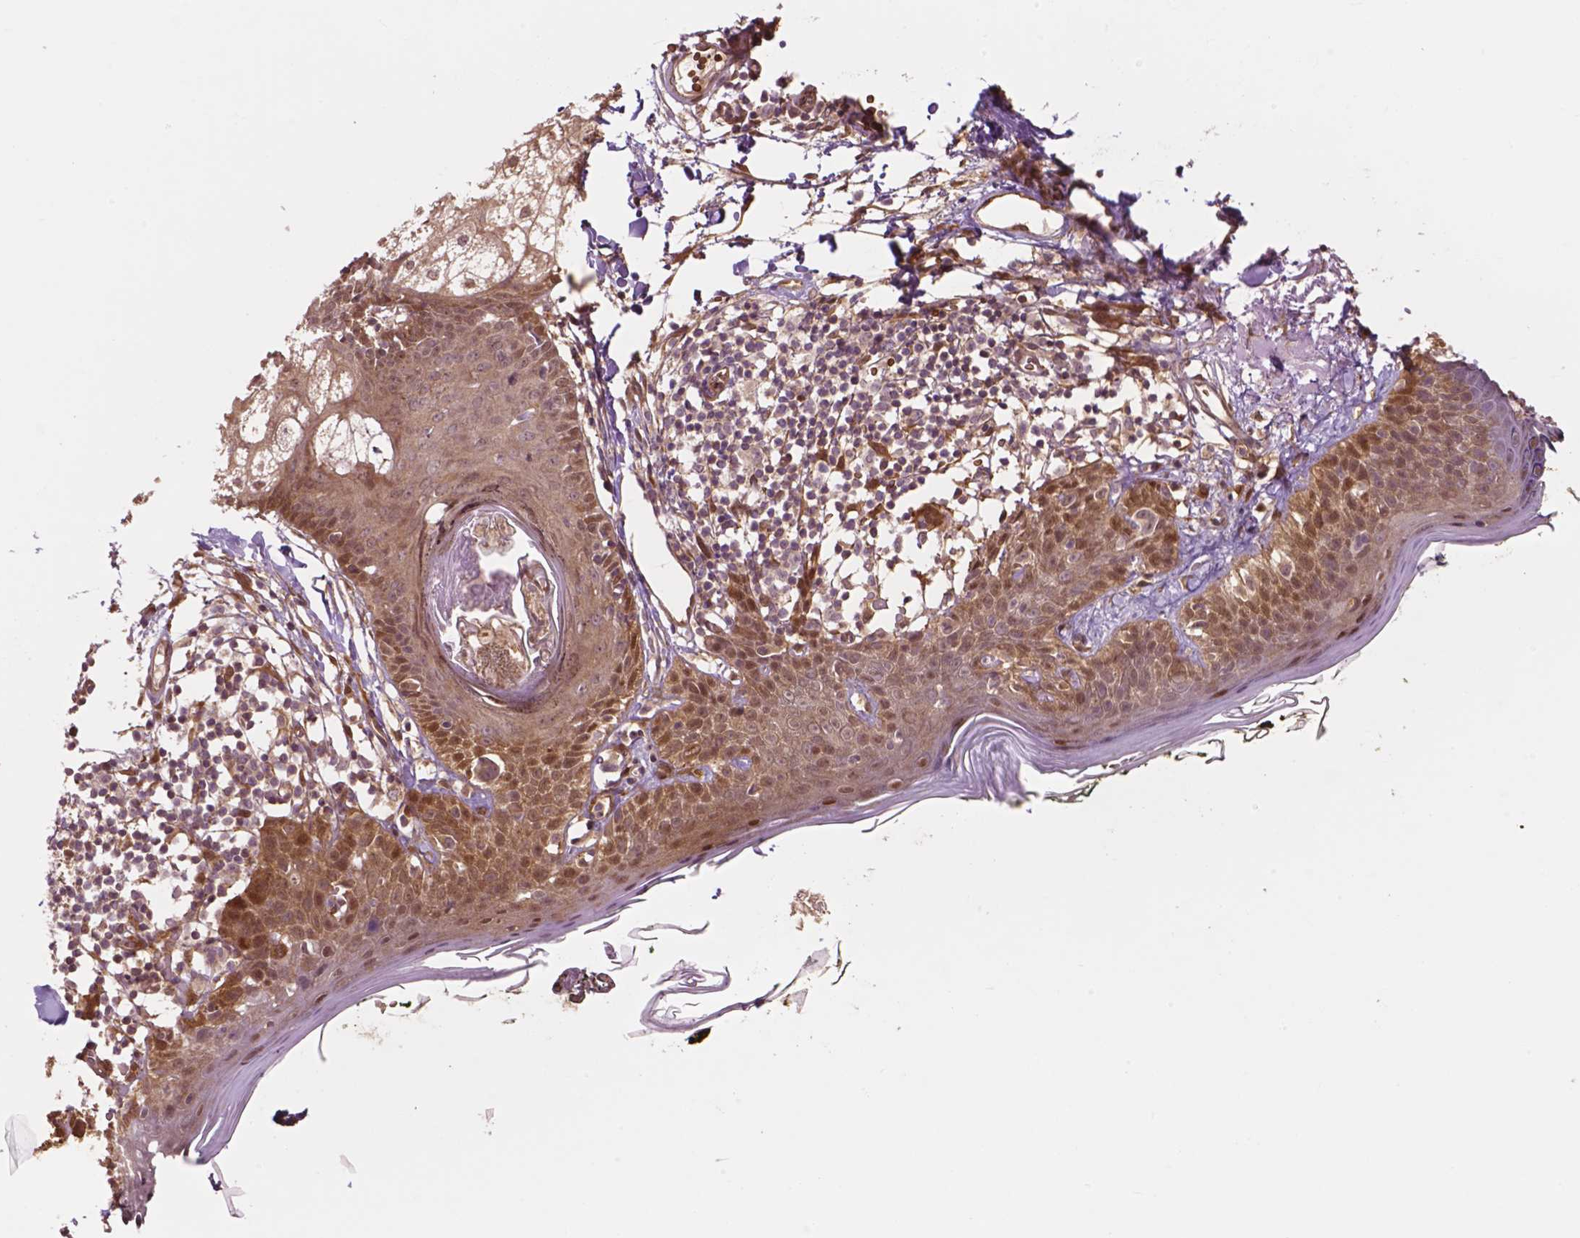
{"staining": {"intensity": "moderate", "quantity": ">75%", "location": "cytoplasmic/membranous,nuclear"}, "tissue": "skin", "cell_type": "Fibroblasts", "image_type": "normal", "snomed": [{"axis": "morphology", "description": "Normal tissue, NOS"}, {"axis": "topography", "description": "Skin"}], "caption": "This photomicrograph demonstrates normal skin stained with immunohistochemistry (IHC) to label a protein in brown. The cytoplasmic/membranous,nuclear of fibroblasts show moderate positivity for the protein. Nuclei are counter-stained blue.", "gene": "YAP1", "patient": {"sex": "male", "age": 76}}